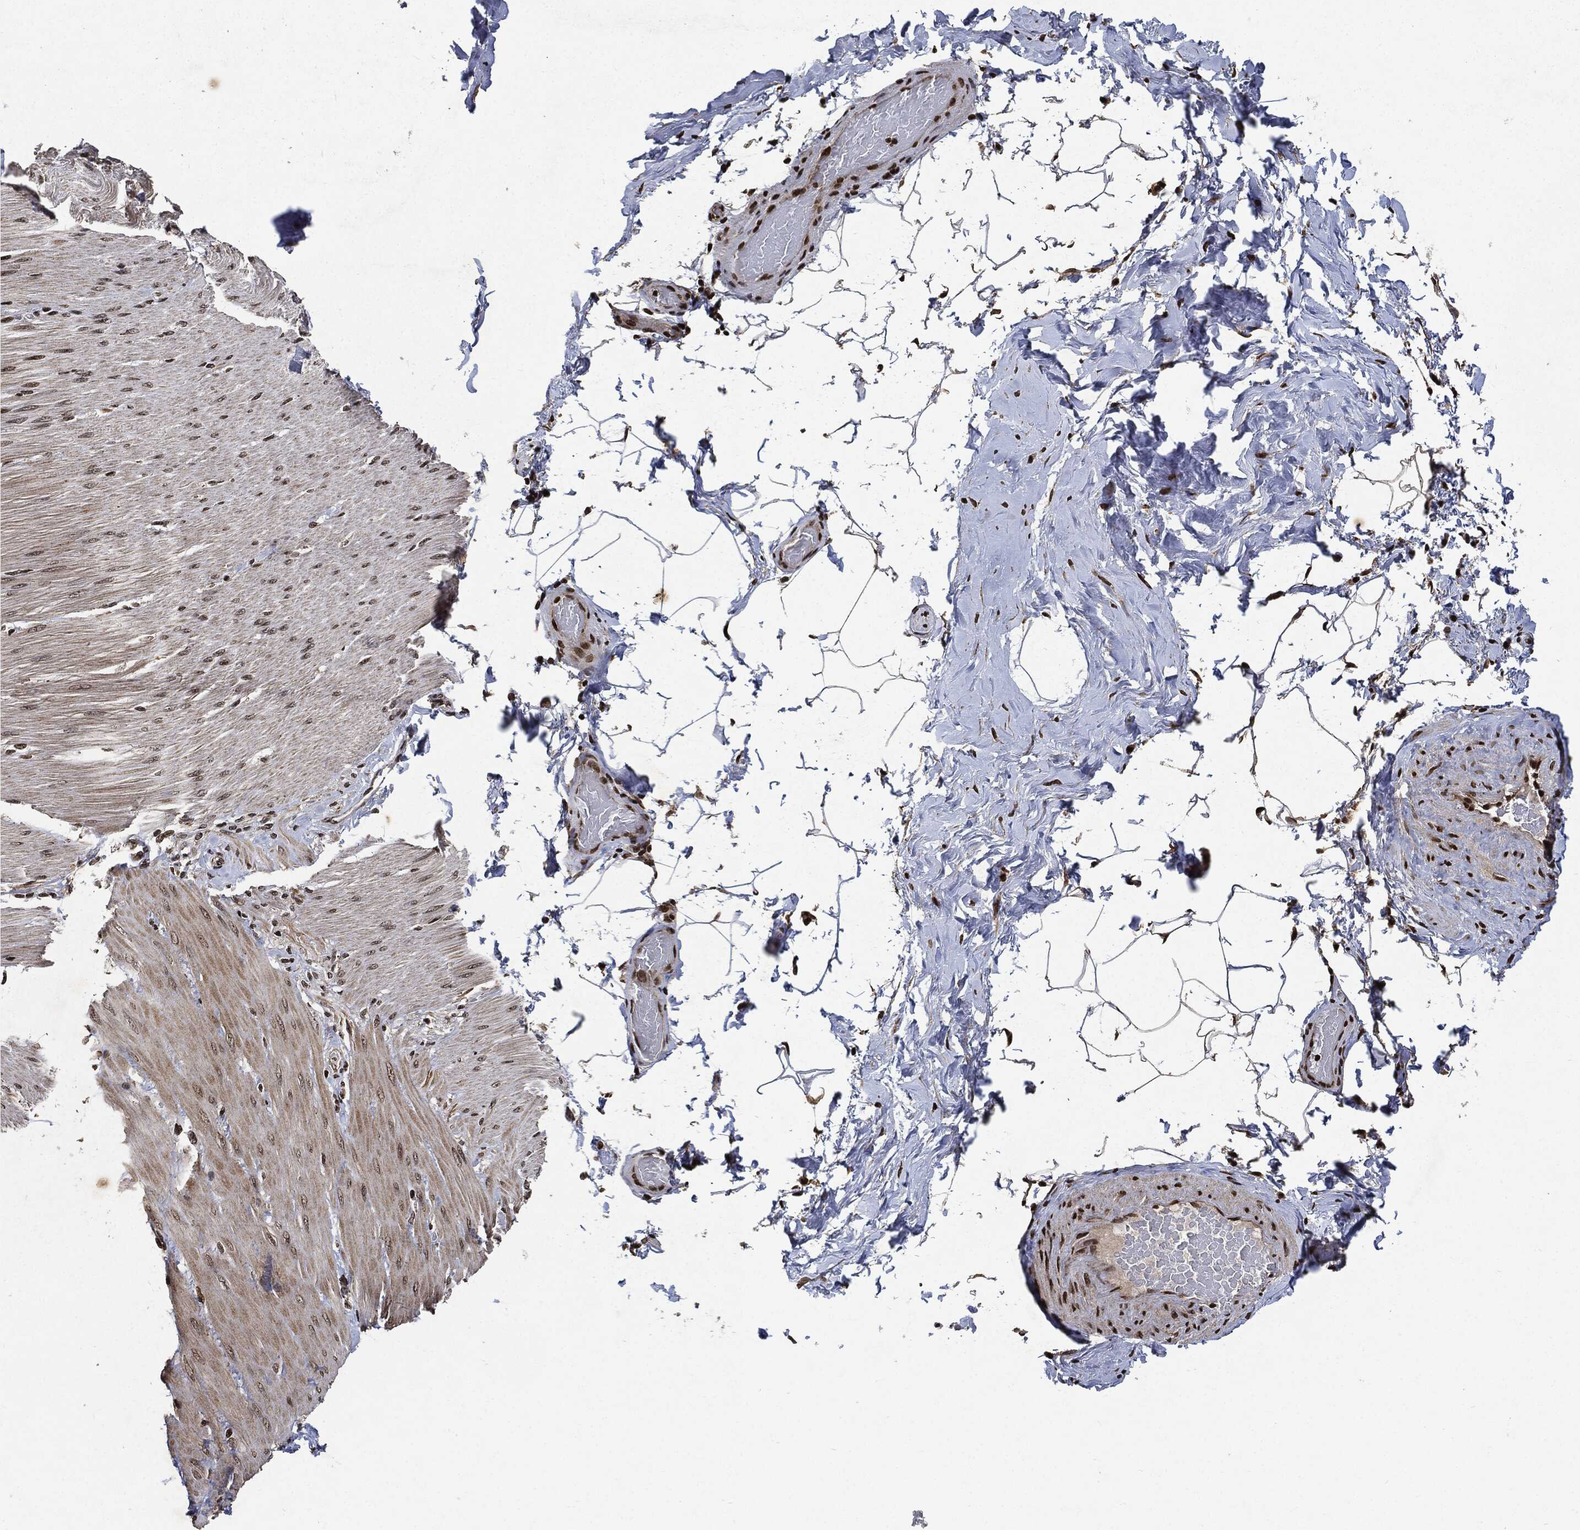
{"staining": {"intensity": "strong", "quantity": ">75%", "location": "nuclear"}, "tissue": "adipose tissue", "cell_type": "Adipocytes", "image_type": "normal", "snomed": [{"axis": "morphology", "description": "Normal tissue, NOS"}, {"axis": "topography", "description": "Soft tissue"}, {"axis": "topography", "description": "Vascular tissue"}], "caption": "Unremarkable adipose tissue shows strong nuclear positivity in about >75% of adipocytes, visualized by immunohistochemistry.", "gene": "JUN", "patient": {"sex": "male", "age": 41}}